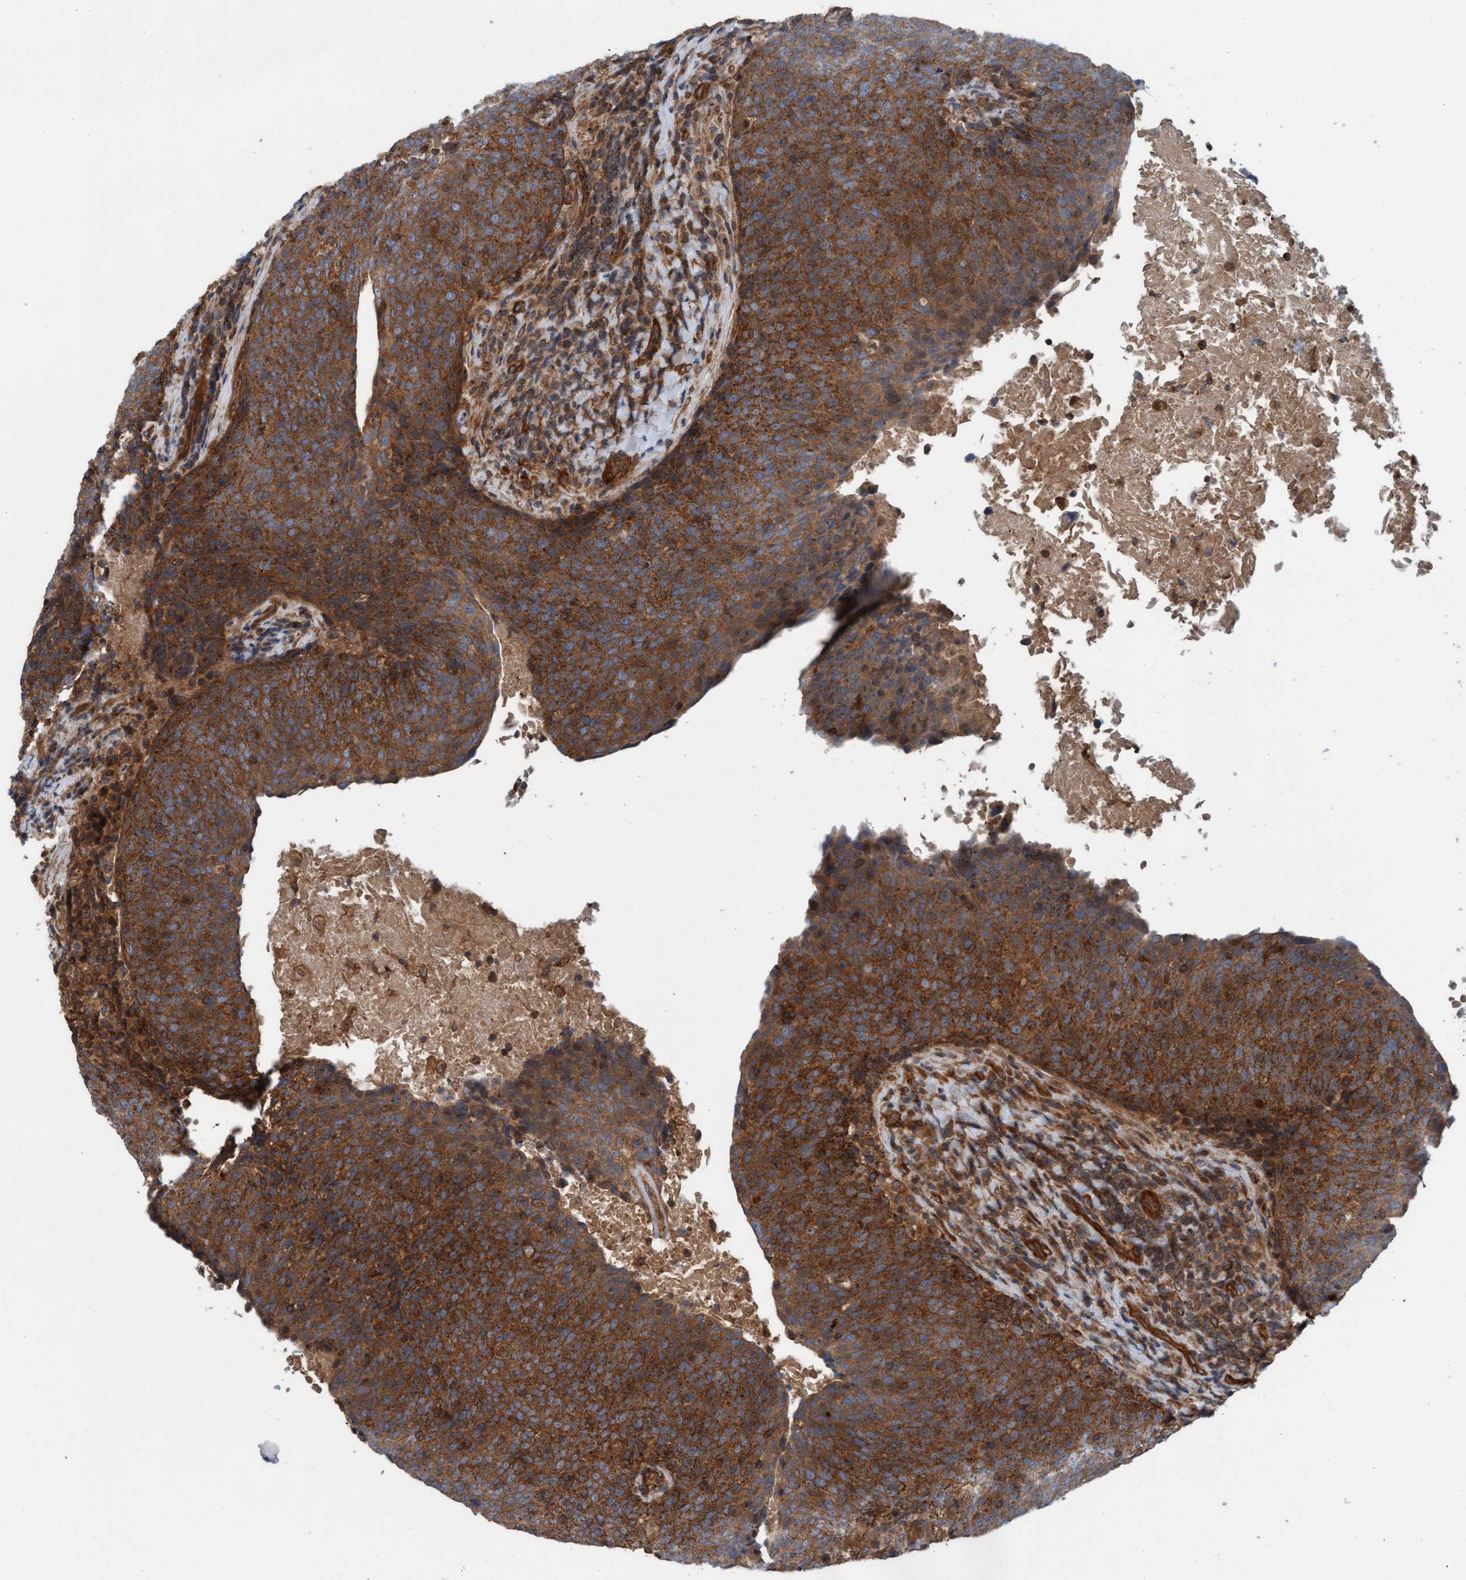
{"staining": {"intensity": "strong", "quantity": ">75%", "location": "cytoplasmic/membranous"}, "tissue": "head and neck cancer", "cell_type": "Tumor cells", "image_type": "cancer", "snomed": [{"axis": "morphology", "description": "Squamous cell carcinoma, NOS"}, {"axis": "morphology", "description": "Squamous cell carcinoma, metastatic, NOS"}, {"axis": "topography", "description": "Lymph node"}, {"axis": "topography", "description": "Head-Neck"}], "caption": "Head and neck cancer was stained to show a protein in brown. There is high levels of strong cytoplasmic/membranous expression in approximately >75% of tumor cells.", "gene": "ERAL1", "patient": {"sex": "male", "age": 62}}